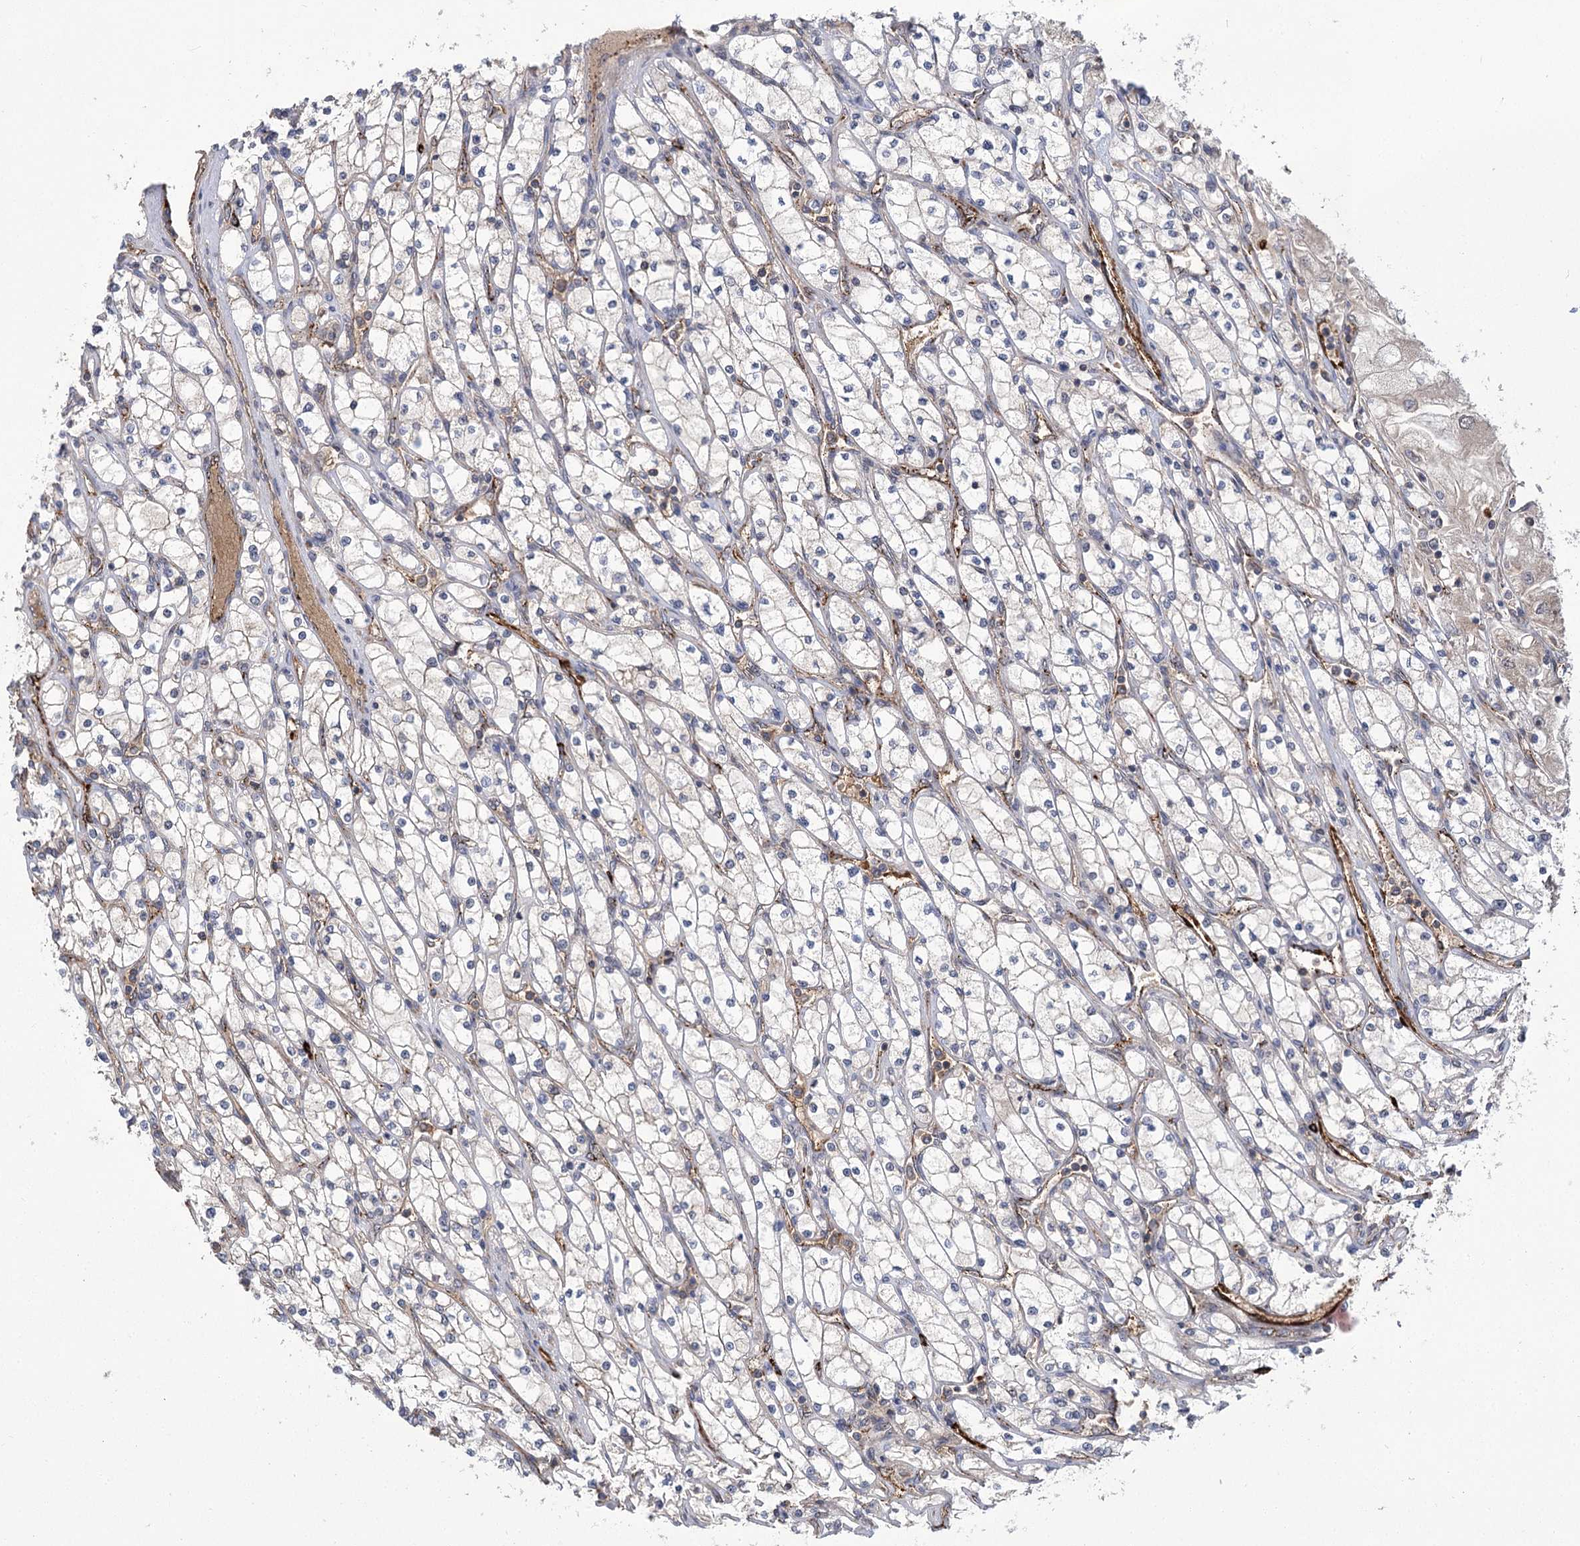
{"staining": {"intensity": "negative", "quantity": "none", "location": "none"}, "tissue": "renal cancer", "cell_type": "Tumor cells", "image_type": "cancer", "snomed": [{"axis": "morphology", "description": "Adenocarcinoma, NOS"}, {"axis": "topography", "description": "Kidney"}], "caption": "A histopathology image of human adenocarcinoma (renal) is negative for staining in tumor cells.", "gene": "CARD19", "patient": {"sex": "male", "age": 80}}